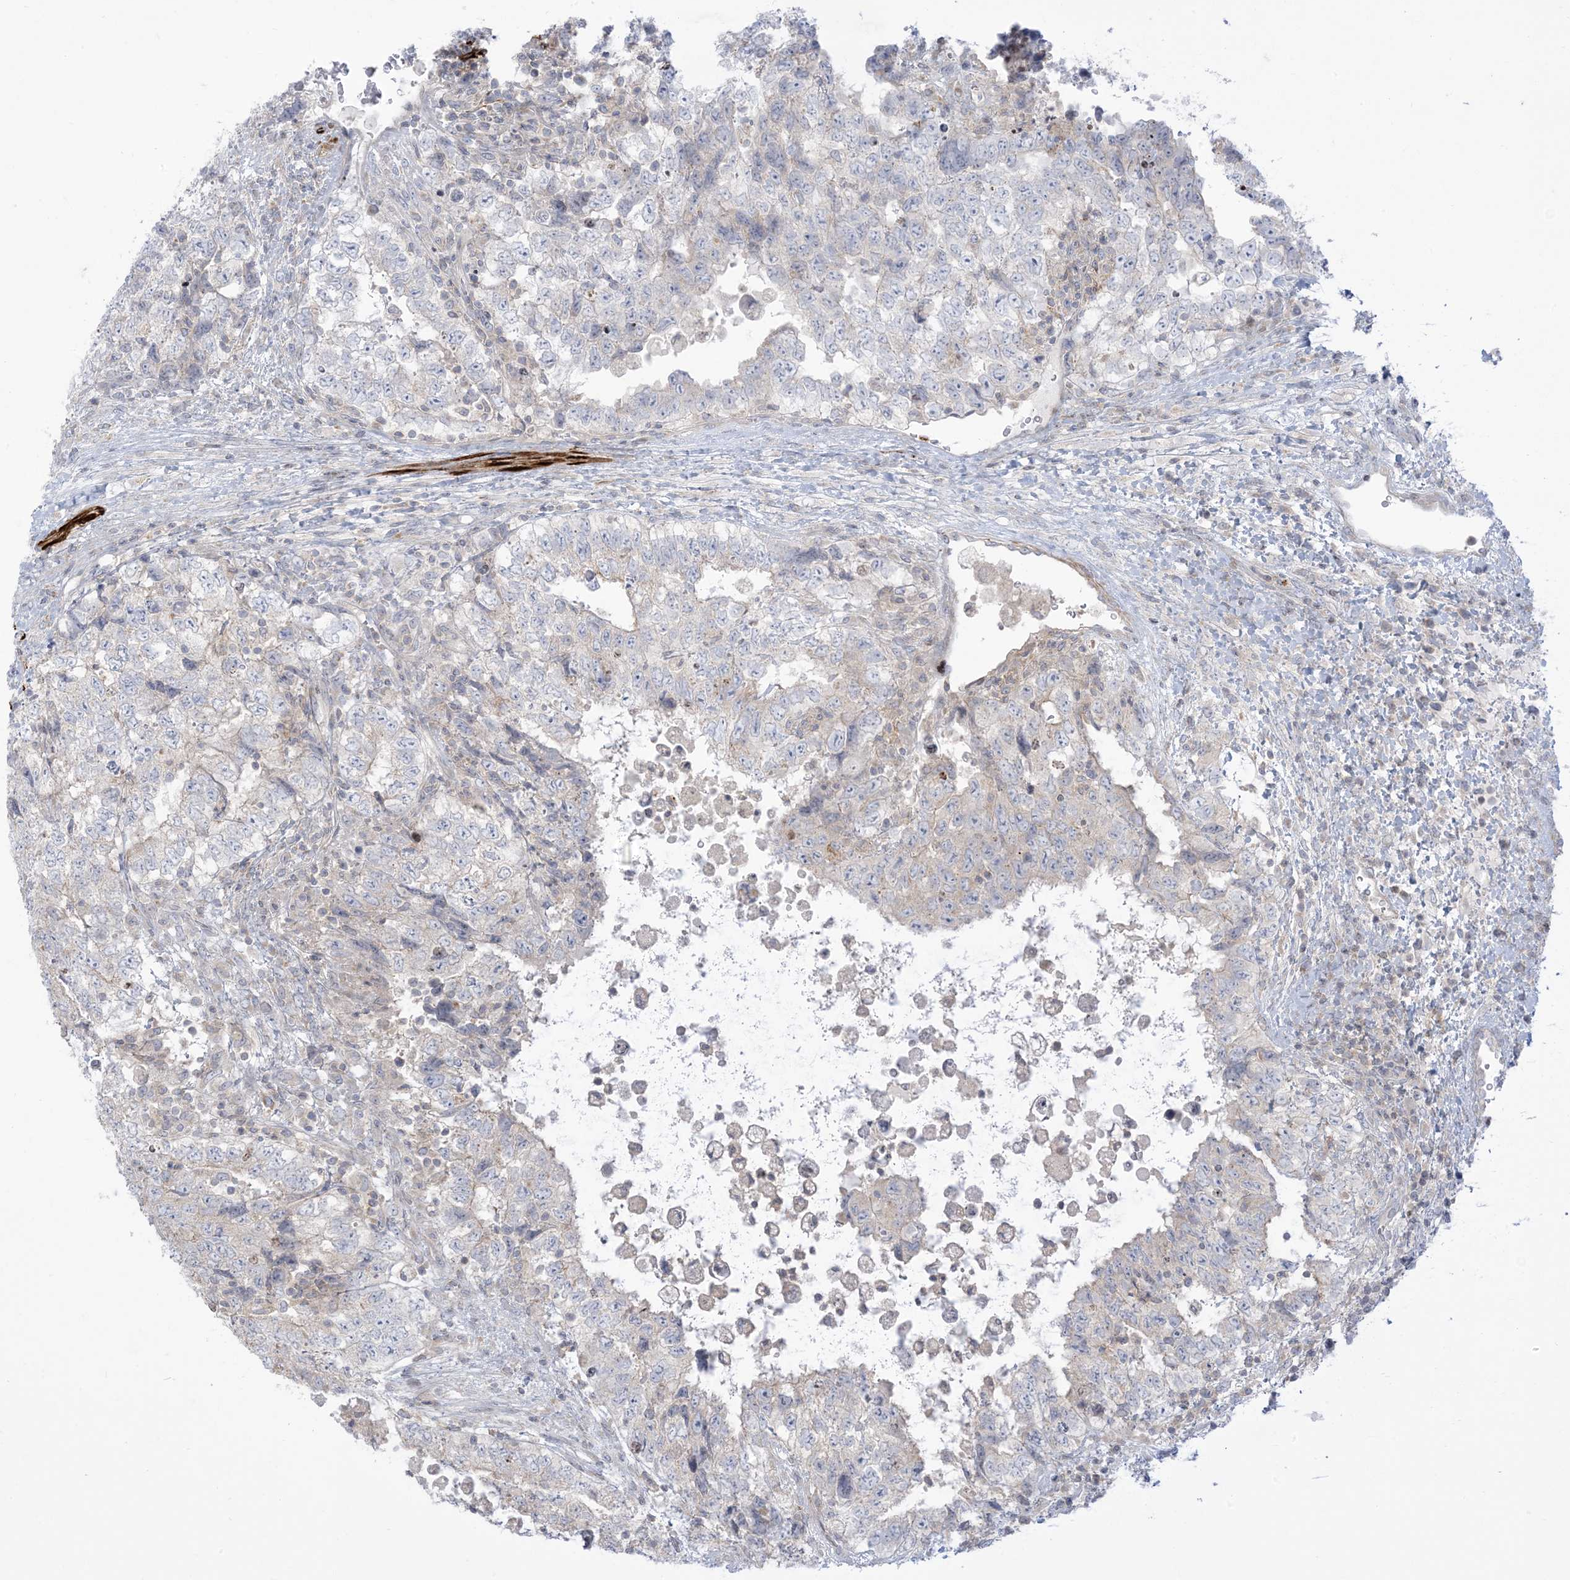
{"staining": {"intensity": "negative", "quantity": "none", "location": "none"}, "tissue": "testis cancer", "cell_type": "Tumor cells", "image_type": "cancer", "snomed": [{"axis": "morphology", "description": "Carcinoma, Embryonal, NOS"}, {"axis": "topography", "description": "Testis"}], "caption": "Immunohistochemistry of embryonal carcinoma (testis) displays no positivity in tumor cells.", "gene": "AFTPH", "patient": {"sex": "male", "age": 37}}